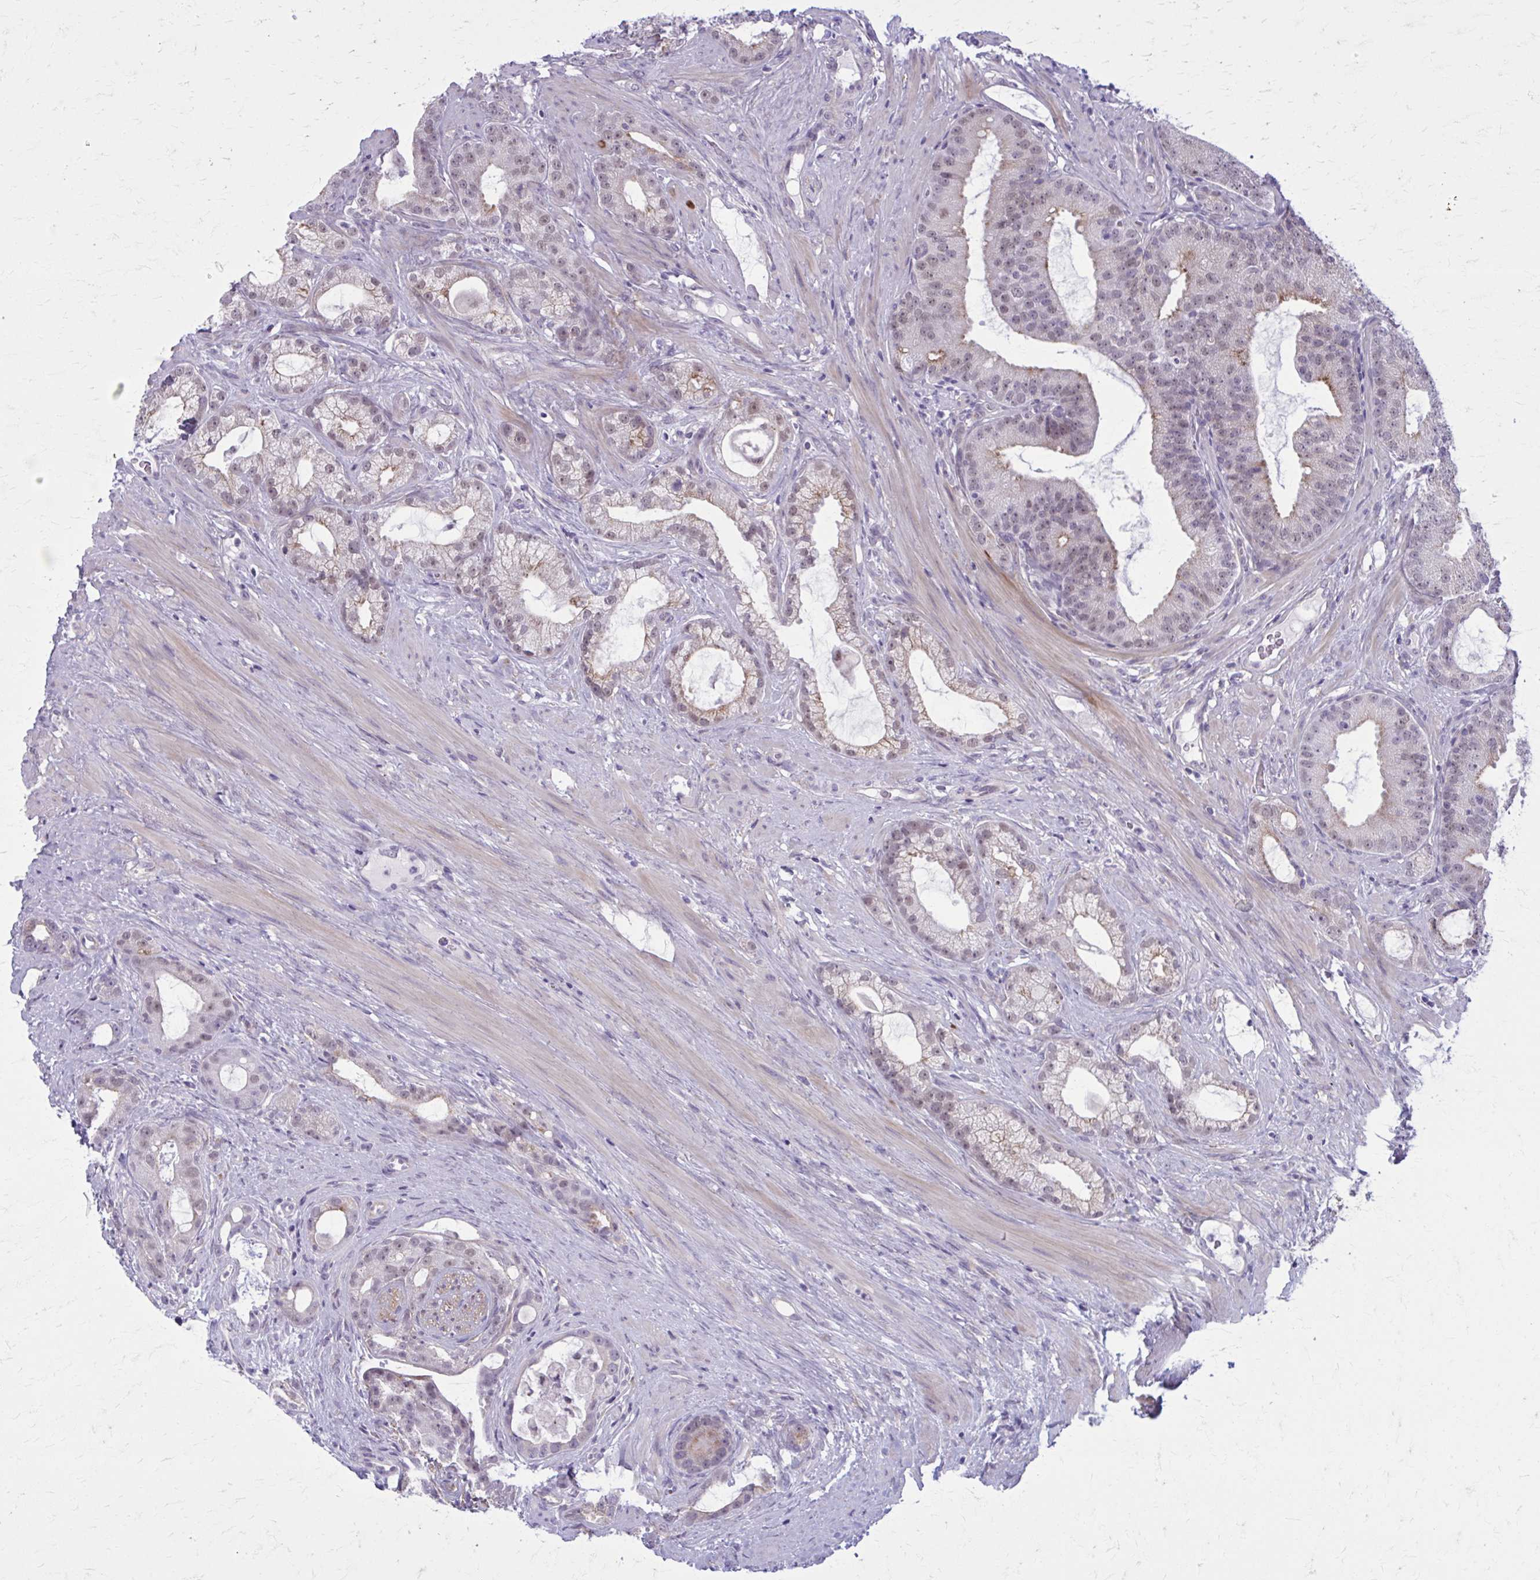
{"staining": {"intensity": "moderate", "quantity": "25%-75%", "location": "cytoplasmic/membranous"}, "tissue": "prostate cancer", "cell_type": "Tumor cells", "image_type": "cancer", "snomed": [{"axis": "morphology", "description": "Adenocarcinoma, High grade"}, {"axis": "topography", "description": "Prostate"}], "caption": "Protein expression by IHC demonstrates moderate cytoplasmic/membranous expression in about 25%-75% of tumor cells in prostate cancer.", "gene": "NUMBL", "patient": {"sex": "male", "age": 65}}